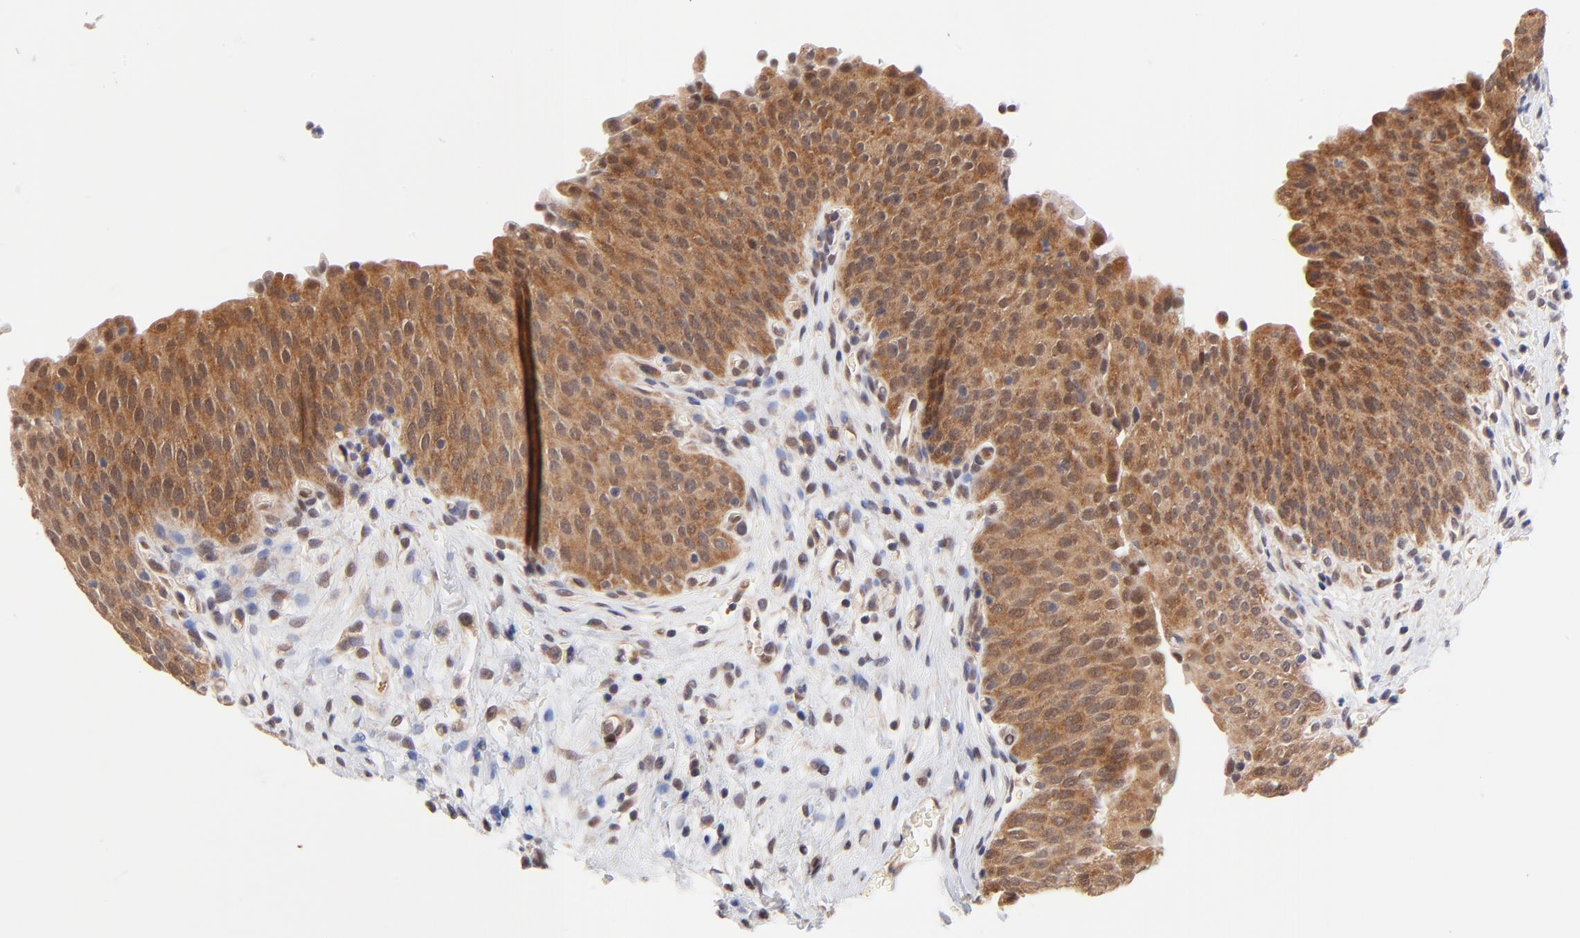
{"staining": {"intensity": "moderate", "quantity": ">75%", "location": "cytoplasmic/membranous,nuclear"}, "tissue": "urinary bladder", "cell_type": "Urothelial cells", "image_type": "normal", "snomed": [{"axis": "morphology", "description": "Normal tissue, NOS"}, {"axis": "morphology", "description": "Dysplasia, NOS"}, {"axis": "topography", "description": "Urinary bladder"}], "caption": "This is an image of immunohistochemistry (IHC) staining of benign urinary bladder, which shows moderate staining in the cytoplasmic/membranous,nuclear of urothelial cells.", "gene": "TXNL1", "patient": {"sex": "male", "age": 35}}